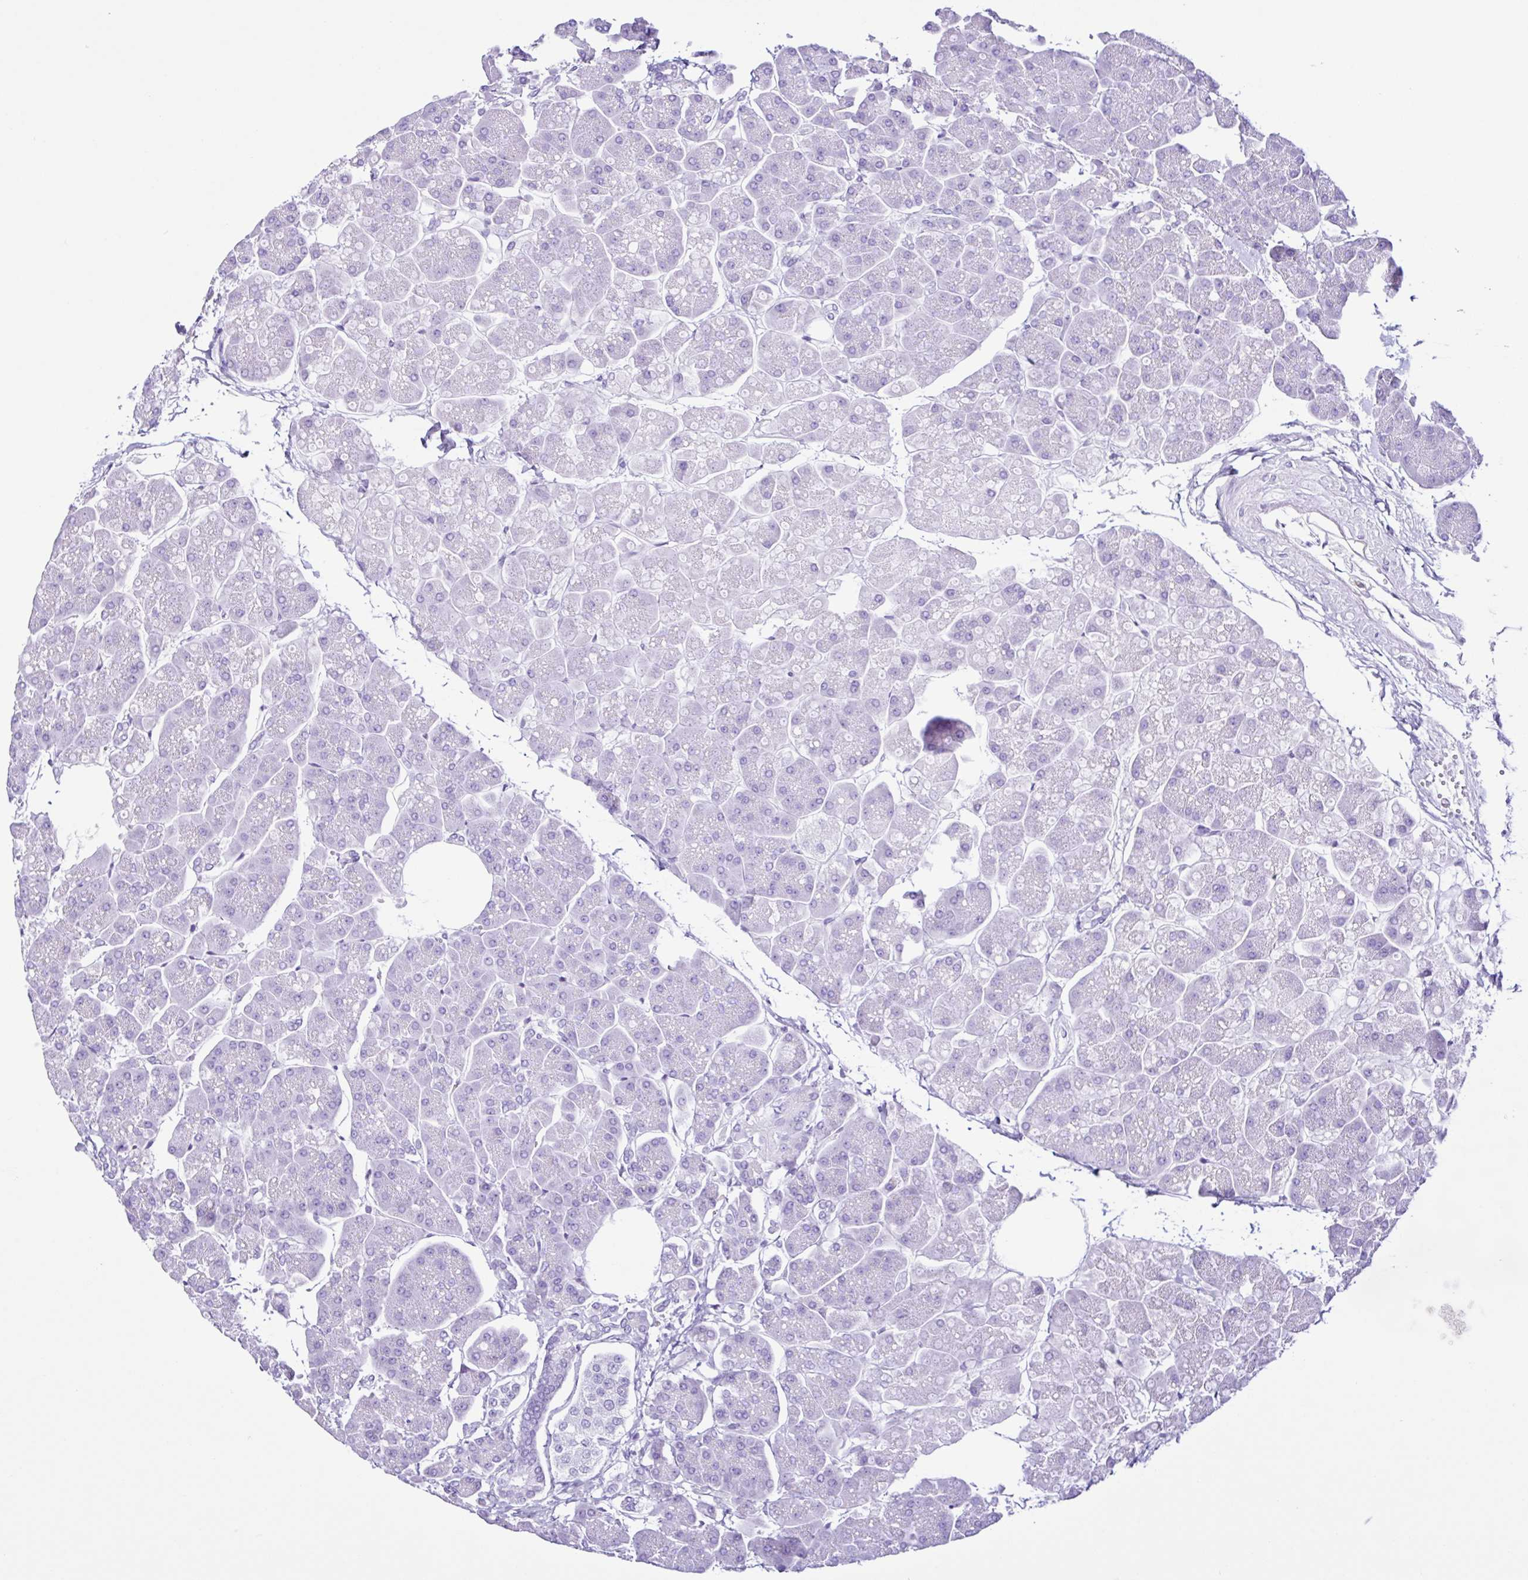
{"staining": {"intensity": "negative", "quantity": "none", "location": "none"}, "tissue": "pancreas", "cell_type": "Exocrine glandular cells", "image_type": "normal", "snomed": [{"axis": "morphology", "description": "Normal tissue, NOS"}, {"axis": "topography", "description": "Pancreas"}, {"axis": "topography", "description": "Peripheral nerve tissue"}], "caption": "Exocrine glandular cells show no significant positivity in benign pancreas. (DAB (3,3'-diaminobenzidine) immunohistochemistry with hematoxylin counter stain).", "gene": "PIGF", "patient": {"sex": "male", "age": 54}}